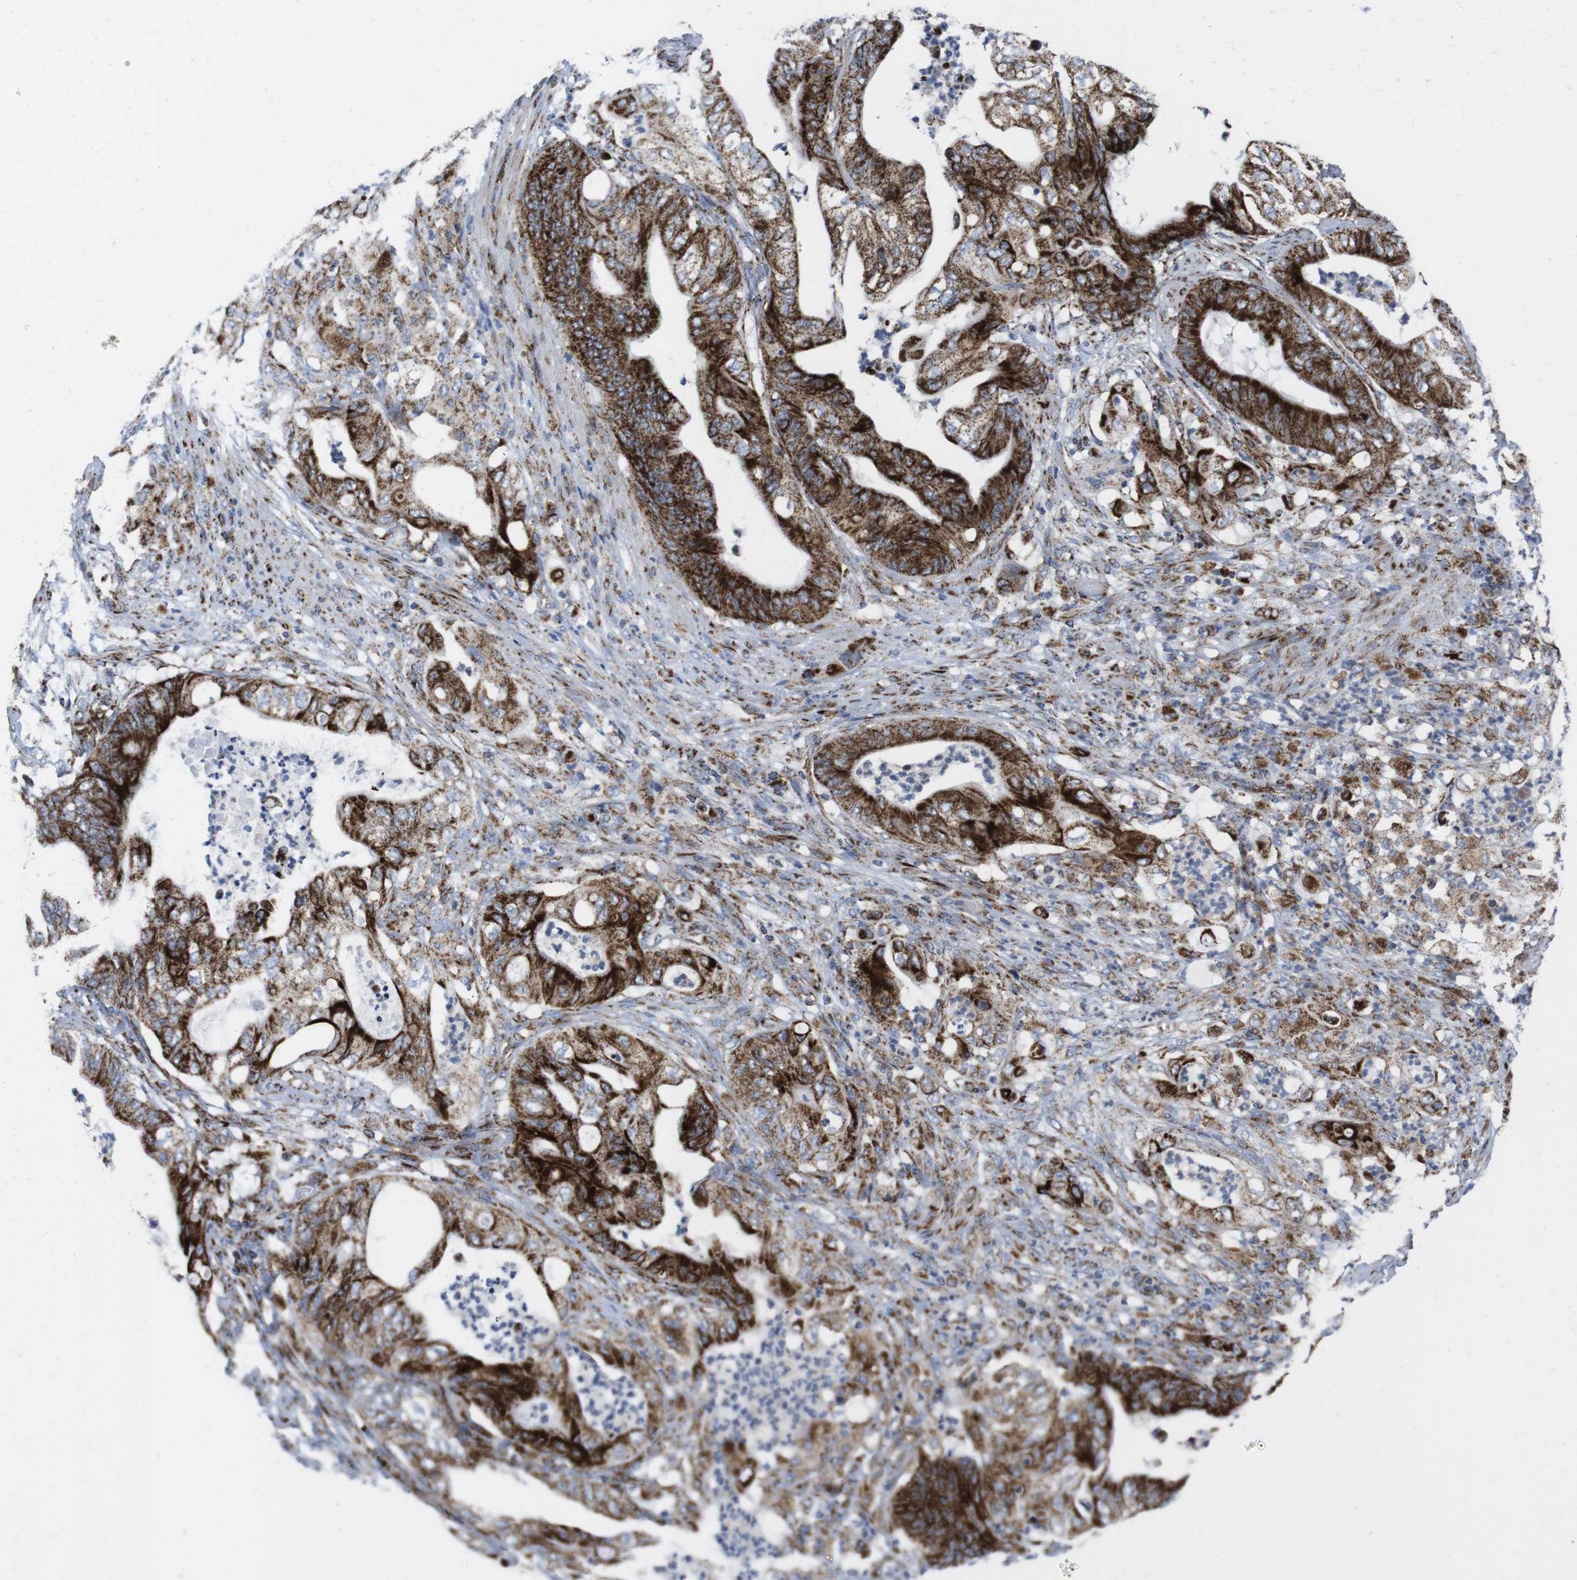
{"staining": {"intensity": "strong", "quantity": ">75%", "location": "cytoplasmic/membranous"}, "tissue": "stomach cancer", "cell_type": "Tumor cells", "image_type": "cancer", "snomed": [{"axis": "morphology", "description": "Adenocarcinoma, NOS"}, {"axis": "topography", "description": "Stomach"}], "caption": "Strong cytoplasmic/membranous staining is appreciated in approximately >75% of tumor cells in adenocarcinoma (stomach).", "gene": "TMEM192", "patient": {"sex": "female", "age": 73}}